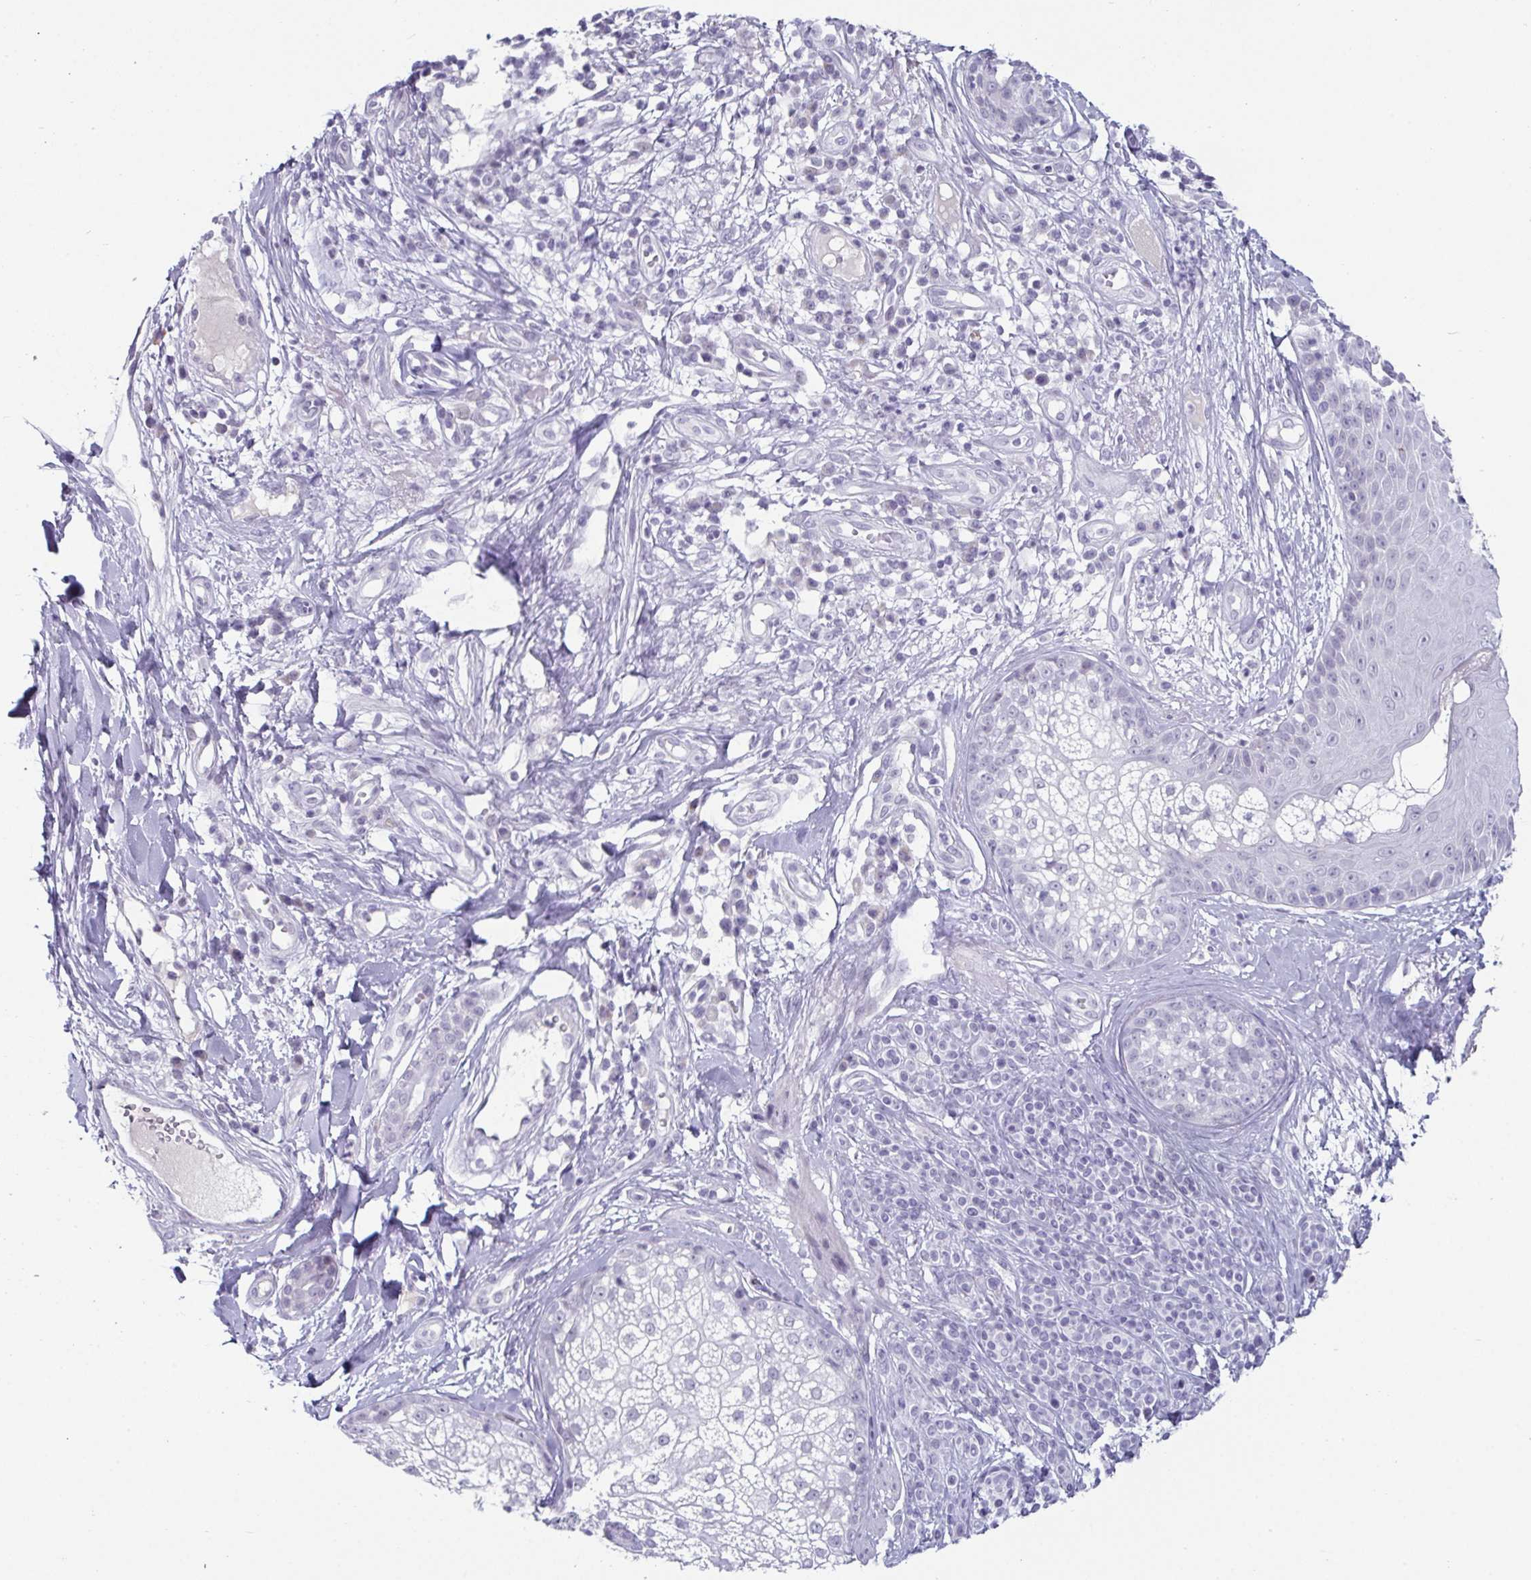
{"staining": {"intensity": "negative", "quantity": "none", "location": "none"}, "tissue": "skin cancer", "cell_type": "Tumor cells", "image_type": "cancer", "snomed": [{"axis": "morphology", "description": "Basal cell carcinoma"}, {"axis": "topography", "description": "Skin"}], "caption": "IHC photomicrograph of neoplastic tissue: basal cell carcinoma (skin) stained with DAB exhibits no significant protein staining in tumor cells. (Stains: DAB IHC with hematoxylin counter stain, Microscopy: brightfield microscopy at high magnification).", "gene": "VSIG10L", "patient": {"sex": "female", "age": 89}}